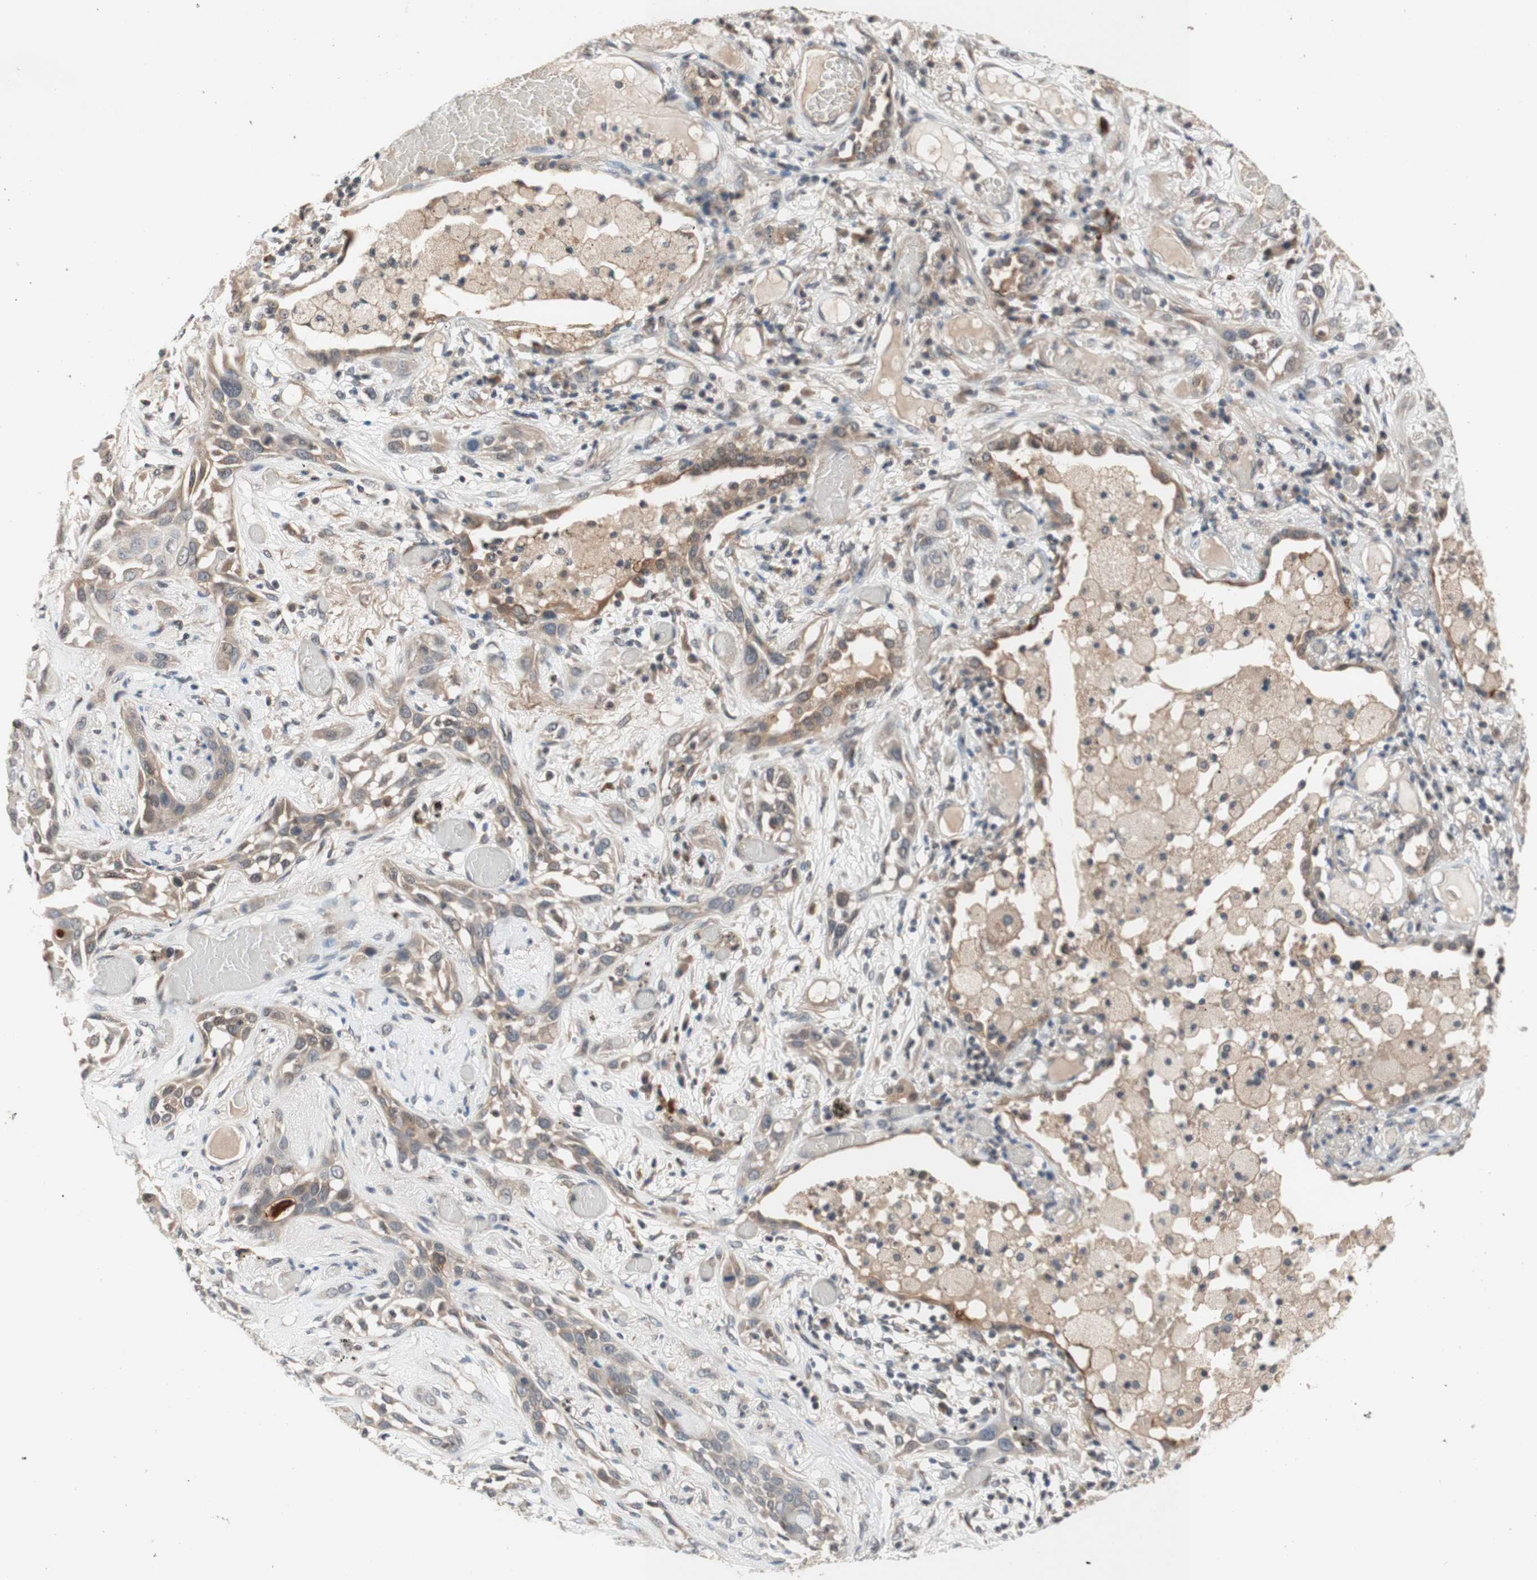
{"staining": {"intensity": "weak", "quantity": ">75%", "location": "cytoplasmic/membranous"}, "tissue": "lung cancer", "cell_type": "Tumor cells", "image_type": "cancer", "snomed": [{"axis": "morphology", "description": "Squamous cell carcinoma, NOS"}, {"axis": "topography", "description": "Lung"}], "caption": "There is low levels of weak cytoplasmic/membranous expression in tumor cells of squamous cell carcinoma (lung), as demonstrated by immunohistochemical staining (brown color).", "gene": "CD55", "patient": {"sex": "male", "age": 71}}